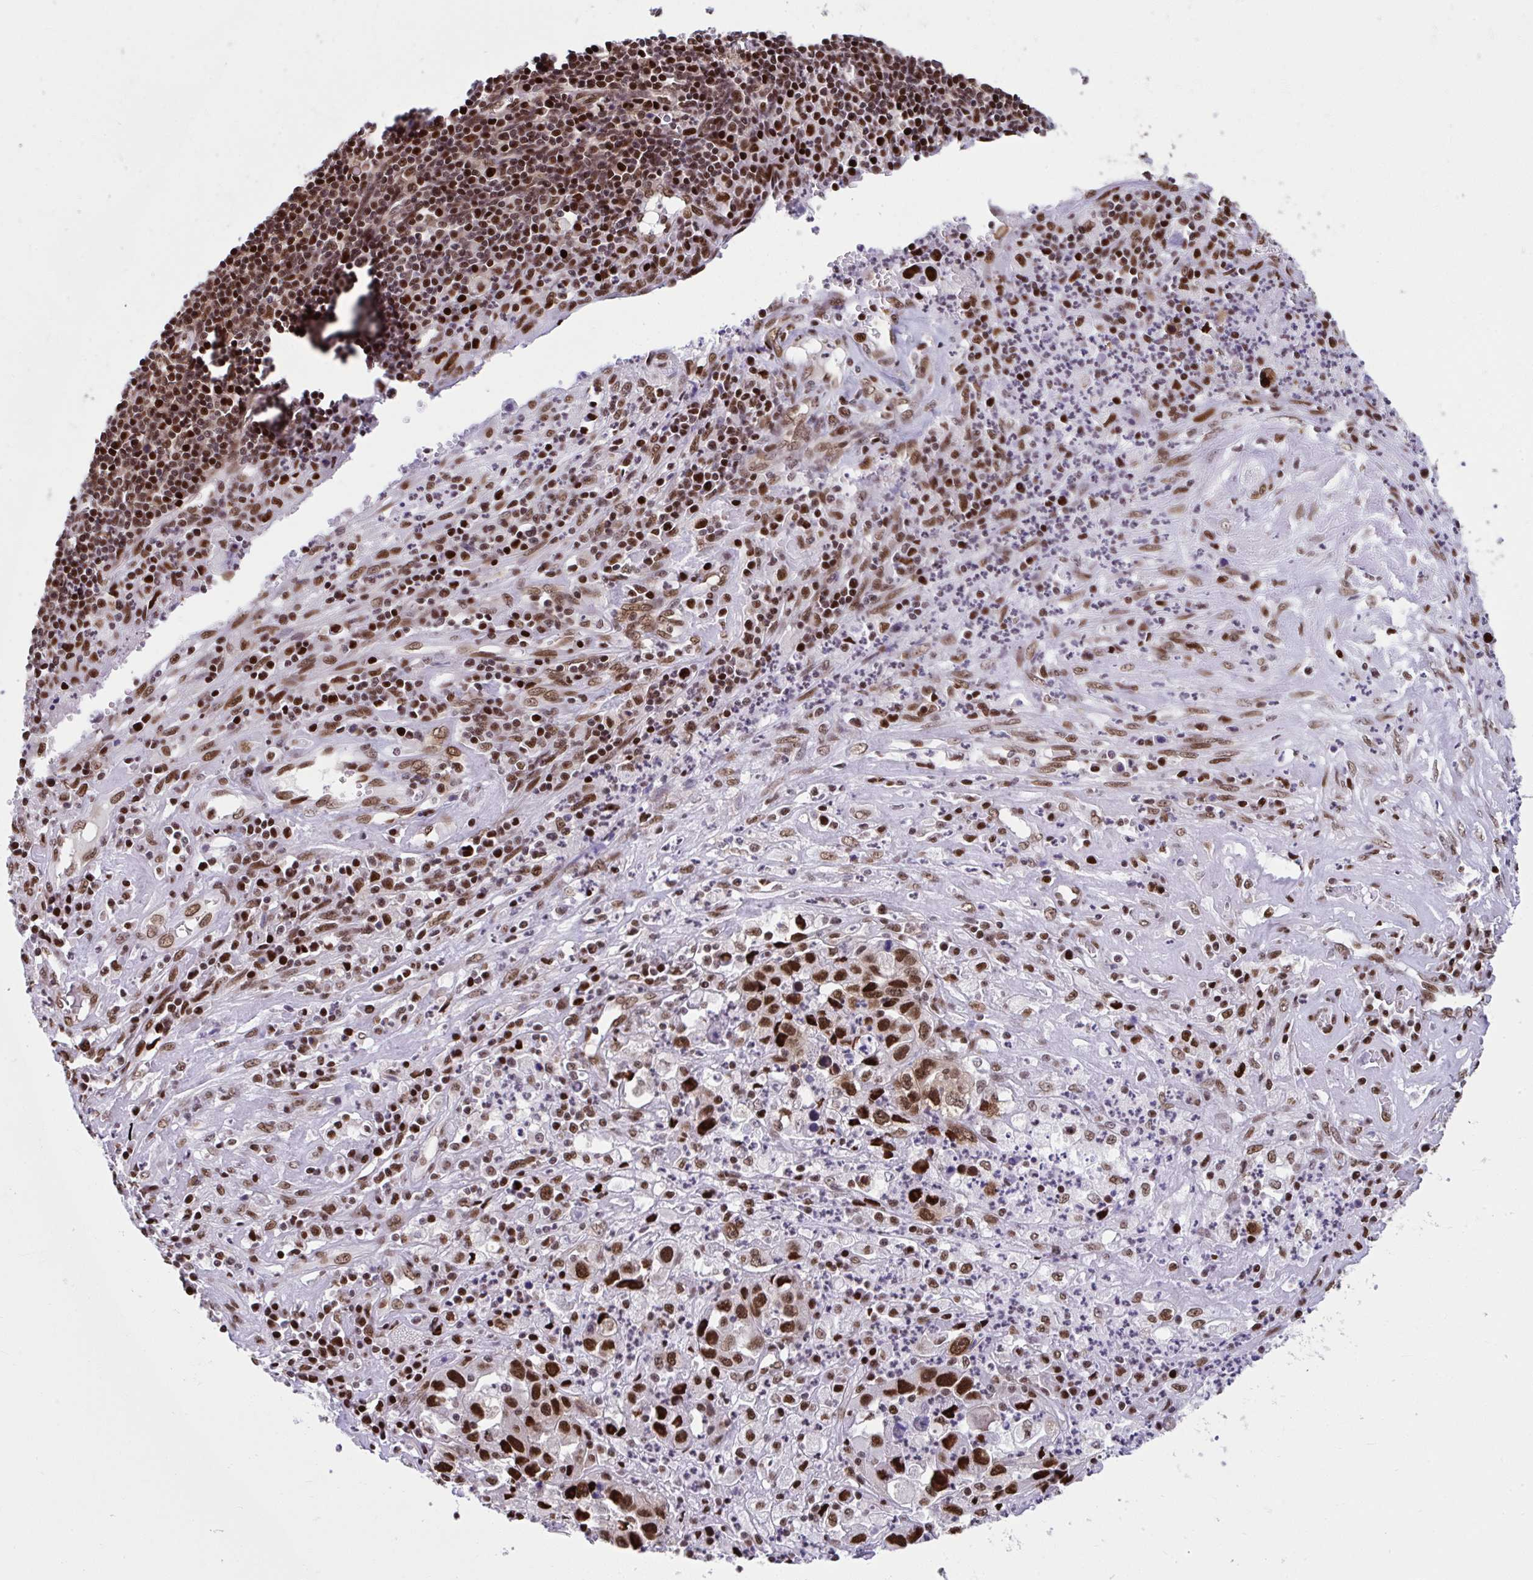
{"staining": {"intensity": "strong", "quantity": ">75%", "location": "nuclear"}, "tissue": "endometrial cancer", "cell_type": "Tumor cells", "image_type": "cancer", "snomed": [{"axis": "morphology", "description": "Adenocarcinoma, NOS"}, {"axis": "topography", "description": "Uterus"}], "caption": "DAB (3,3'-diaminobenzidine) immunohistochemical staining of endometrial adenocarcinoma reveals strong nuclear protein expression in about >75% of tumor cells.", "gene": "SLC35C2", "patient": {"sex": "female", "age": 62}}